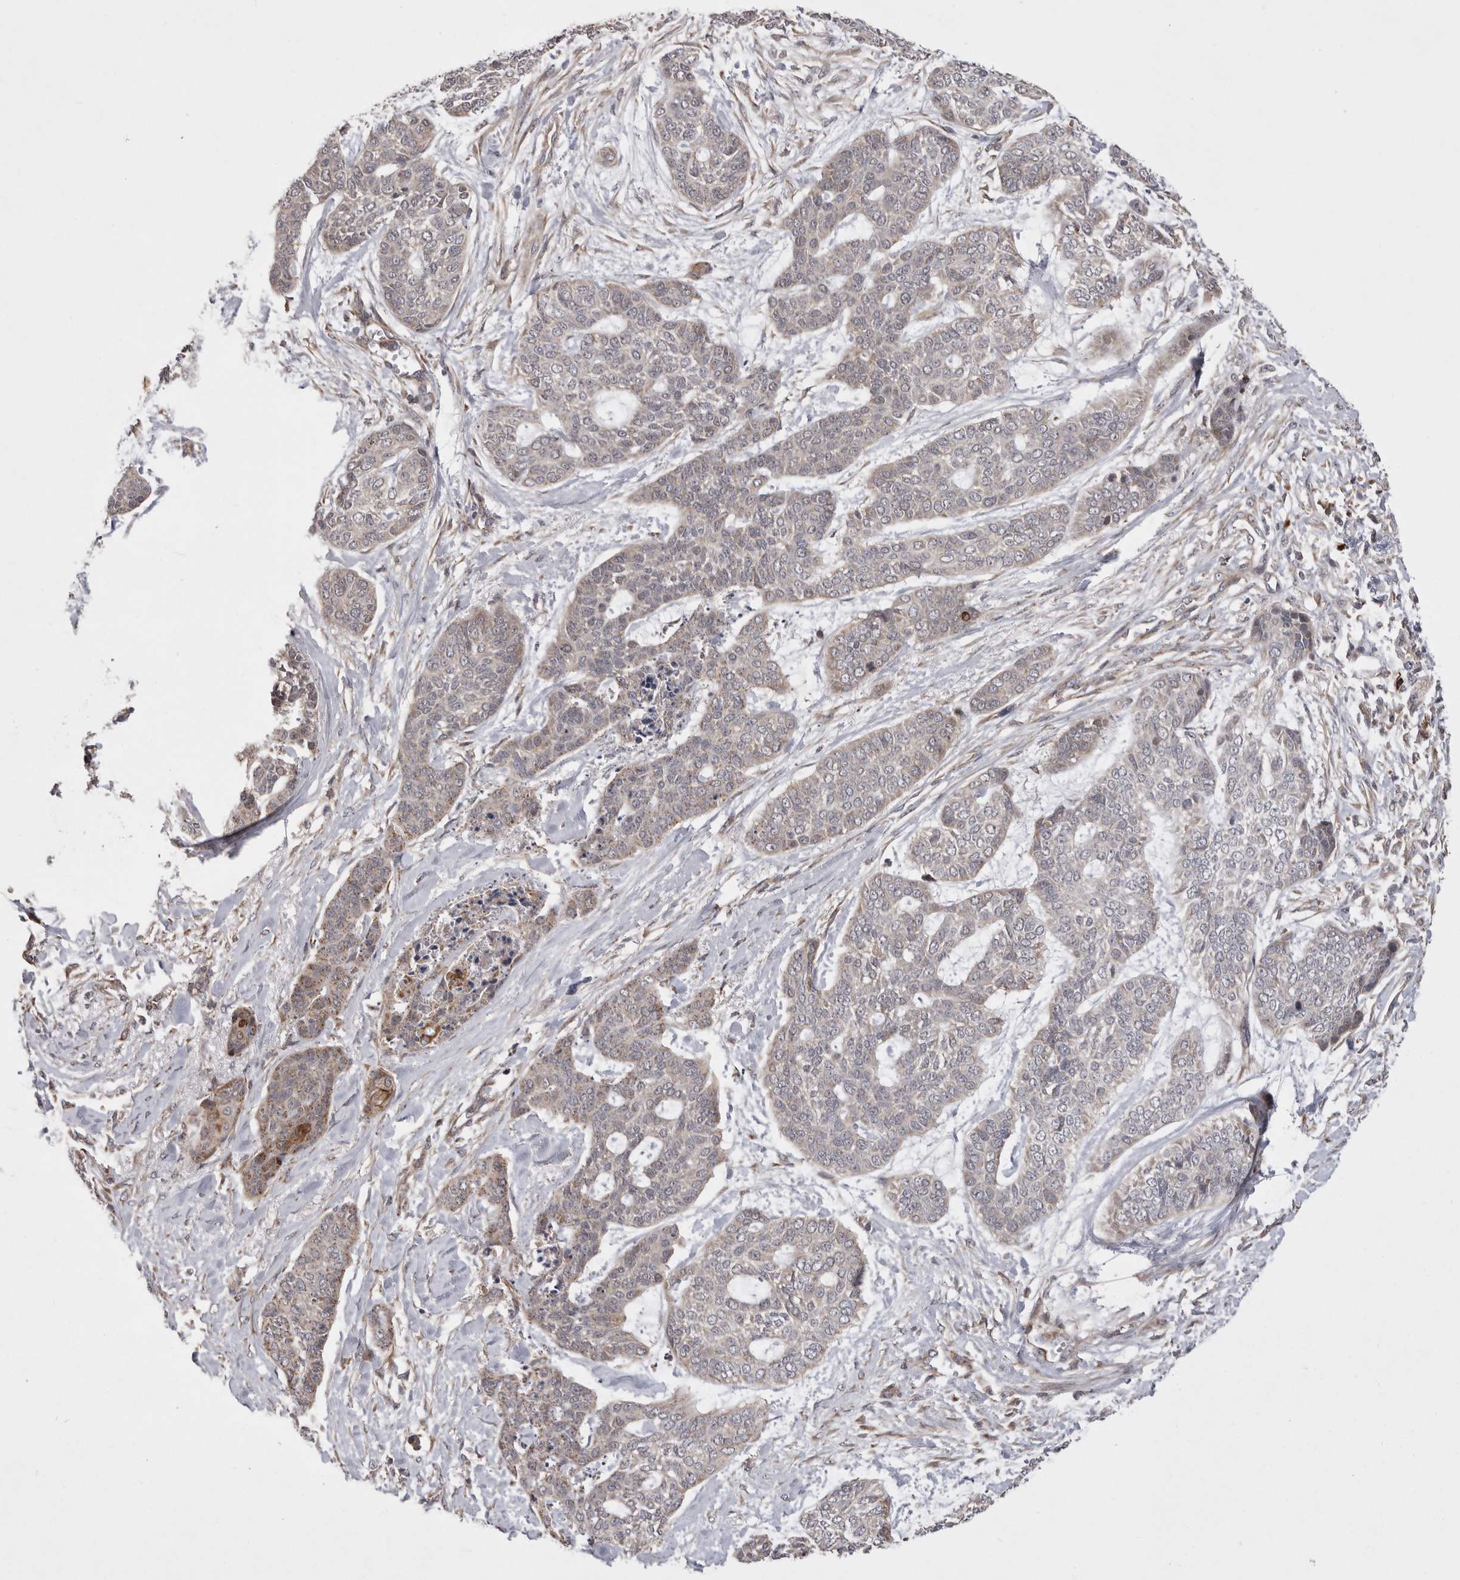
{"staining": {"intensity": "moderate", "quantity": "25%-75%", "location": "cytoplasmic/membranous"}, "tissue": "skin cancer", "cell_type": "Tumor cells", "image_type": "cancer", "snomed": [{"axis": "morphology", "description": "Basal cell carcinoma"}, {"axis": "topography", "description": "Skin"}], "caption": "Immunohistochemistry (IHC) of skin cancer (basal cell carcinoma) shows medium levels of moderate cytoplasmic/membranous positivity in approximately 25%-75% of tumor cells.", "gene": "KYAT3", "patient": {"sex": "female", "age": 64}}